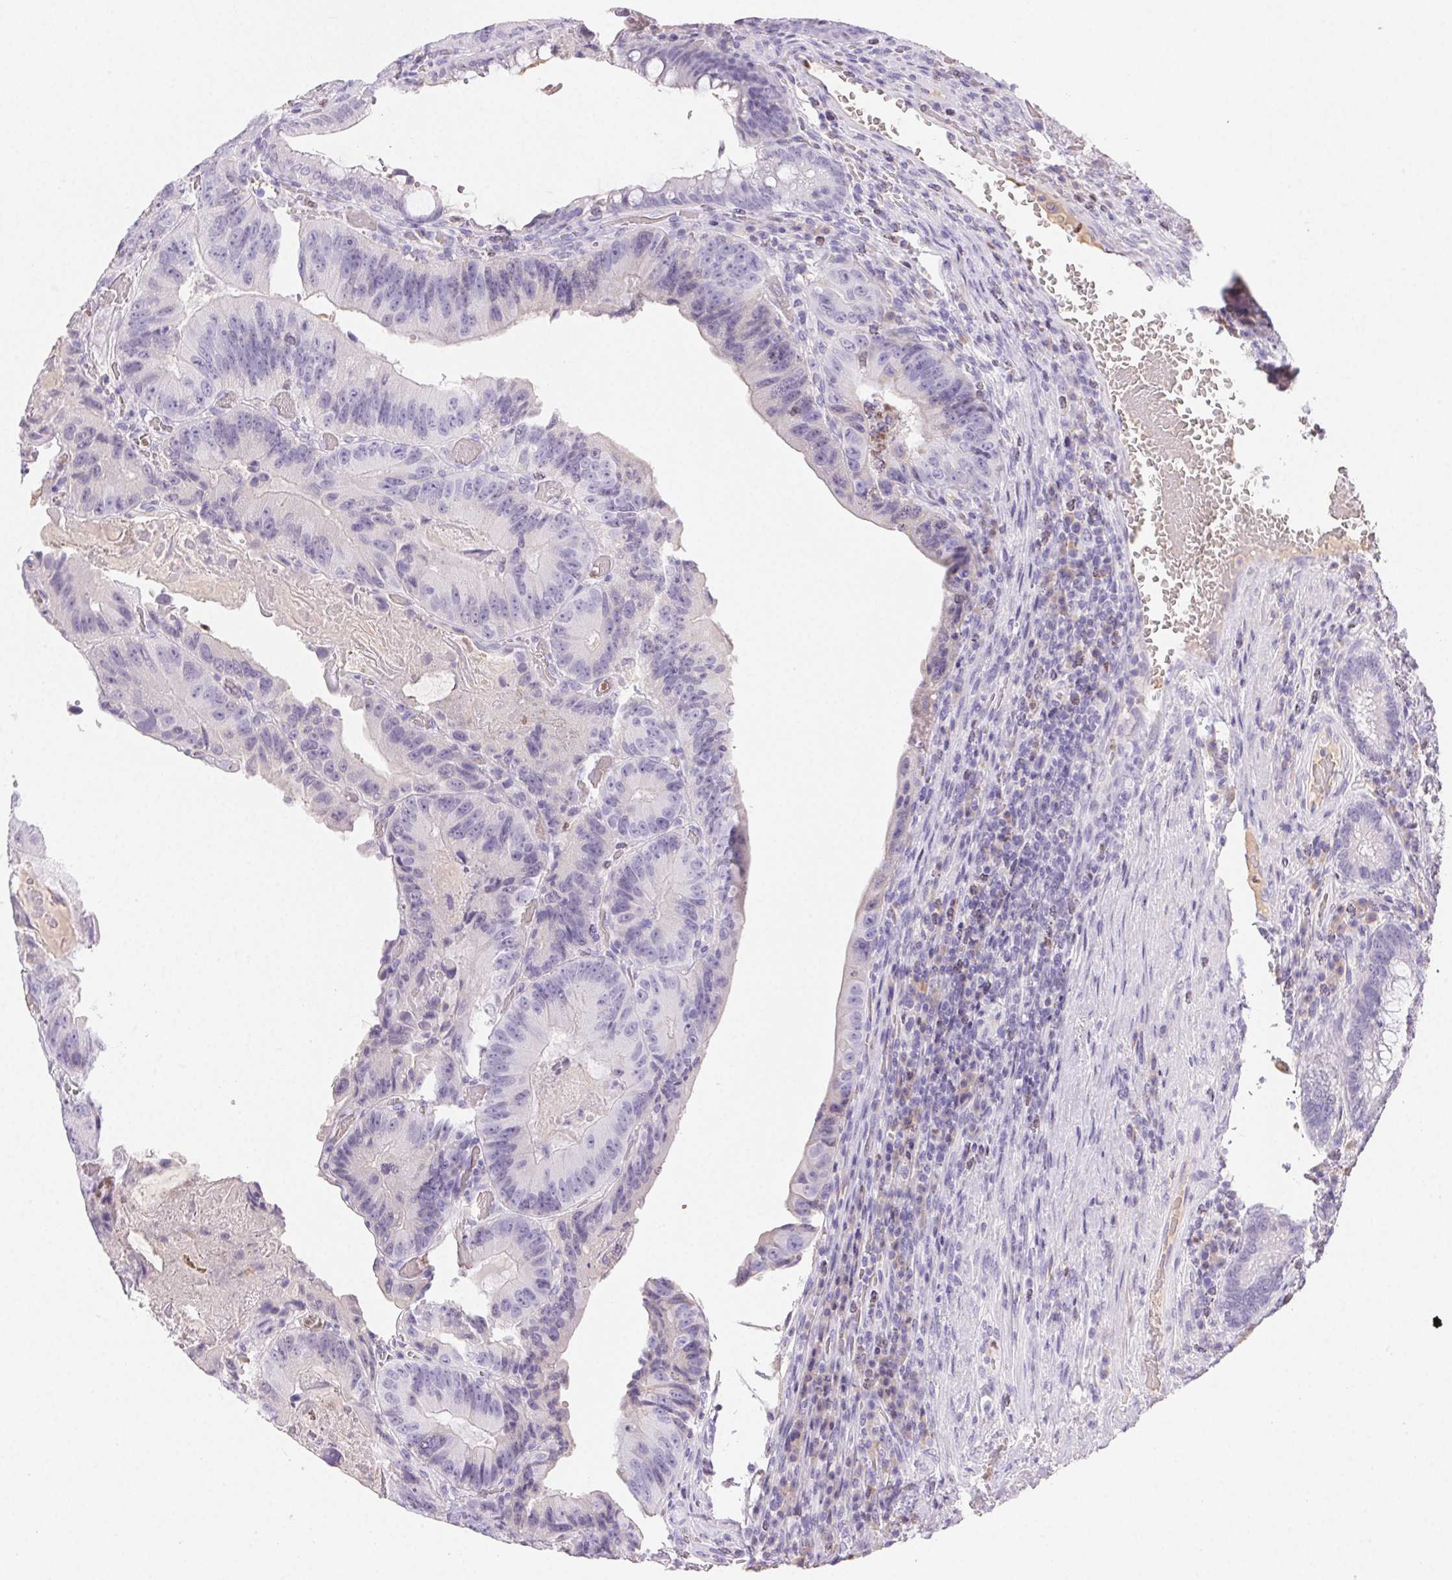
{"staining": {"intensity": "negative", "quantity": "none", "location": "none"}, "tissue": "colorectal cancer", "cell_type": "Tumor cells", "image_type": "cancer", "snomed": [{"axis": "morphology", "description": "Adenocarcinoma, NOS"}, {"axis": "topography", "description": "Colon"}], "caption": "Protein analysis of colorectal cancer demonstrates no significant expression in tumor cells.", "gene": "PADI4", "patient": {"sex": "female", "age": 86}}